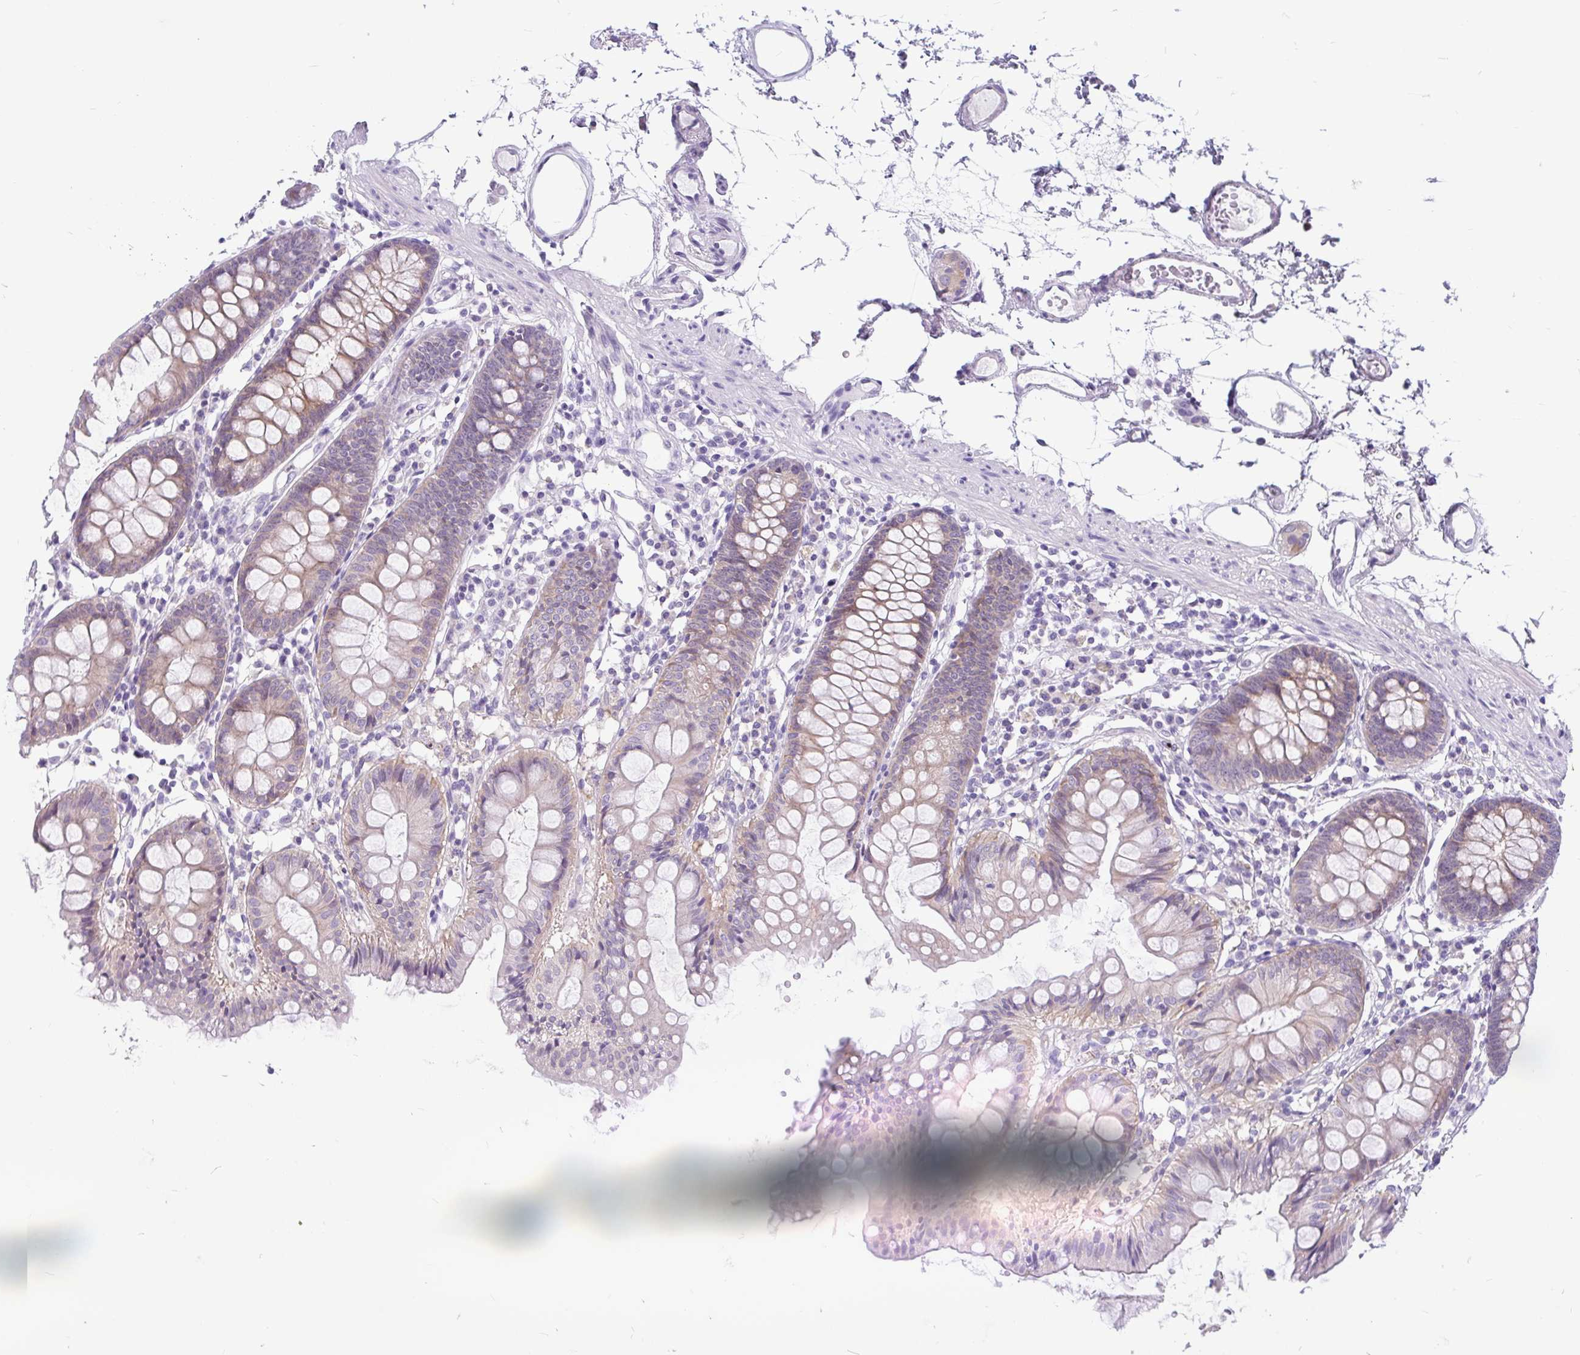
{"staining": {"intensity": "negative", "quantity": "none", "location": "none"}, "tissue": "colon", "cell_type": "Endothelial cells", "image_type": "normal", "snomed": [{"axis": "morphology", "description": "Normal tissue, NOS"}, {"axis": "topography", "description": "Colon"}], "caption": "Immunohistochemistry of benign colon displays no expression in endothelial cells.", "gene": "KIAA2013", "patient": {"sex": "female", "age": 84}}